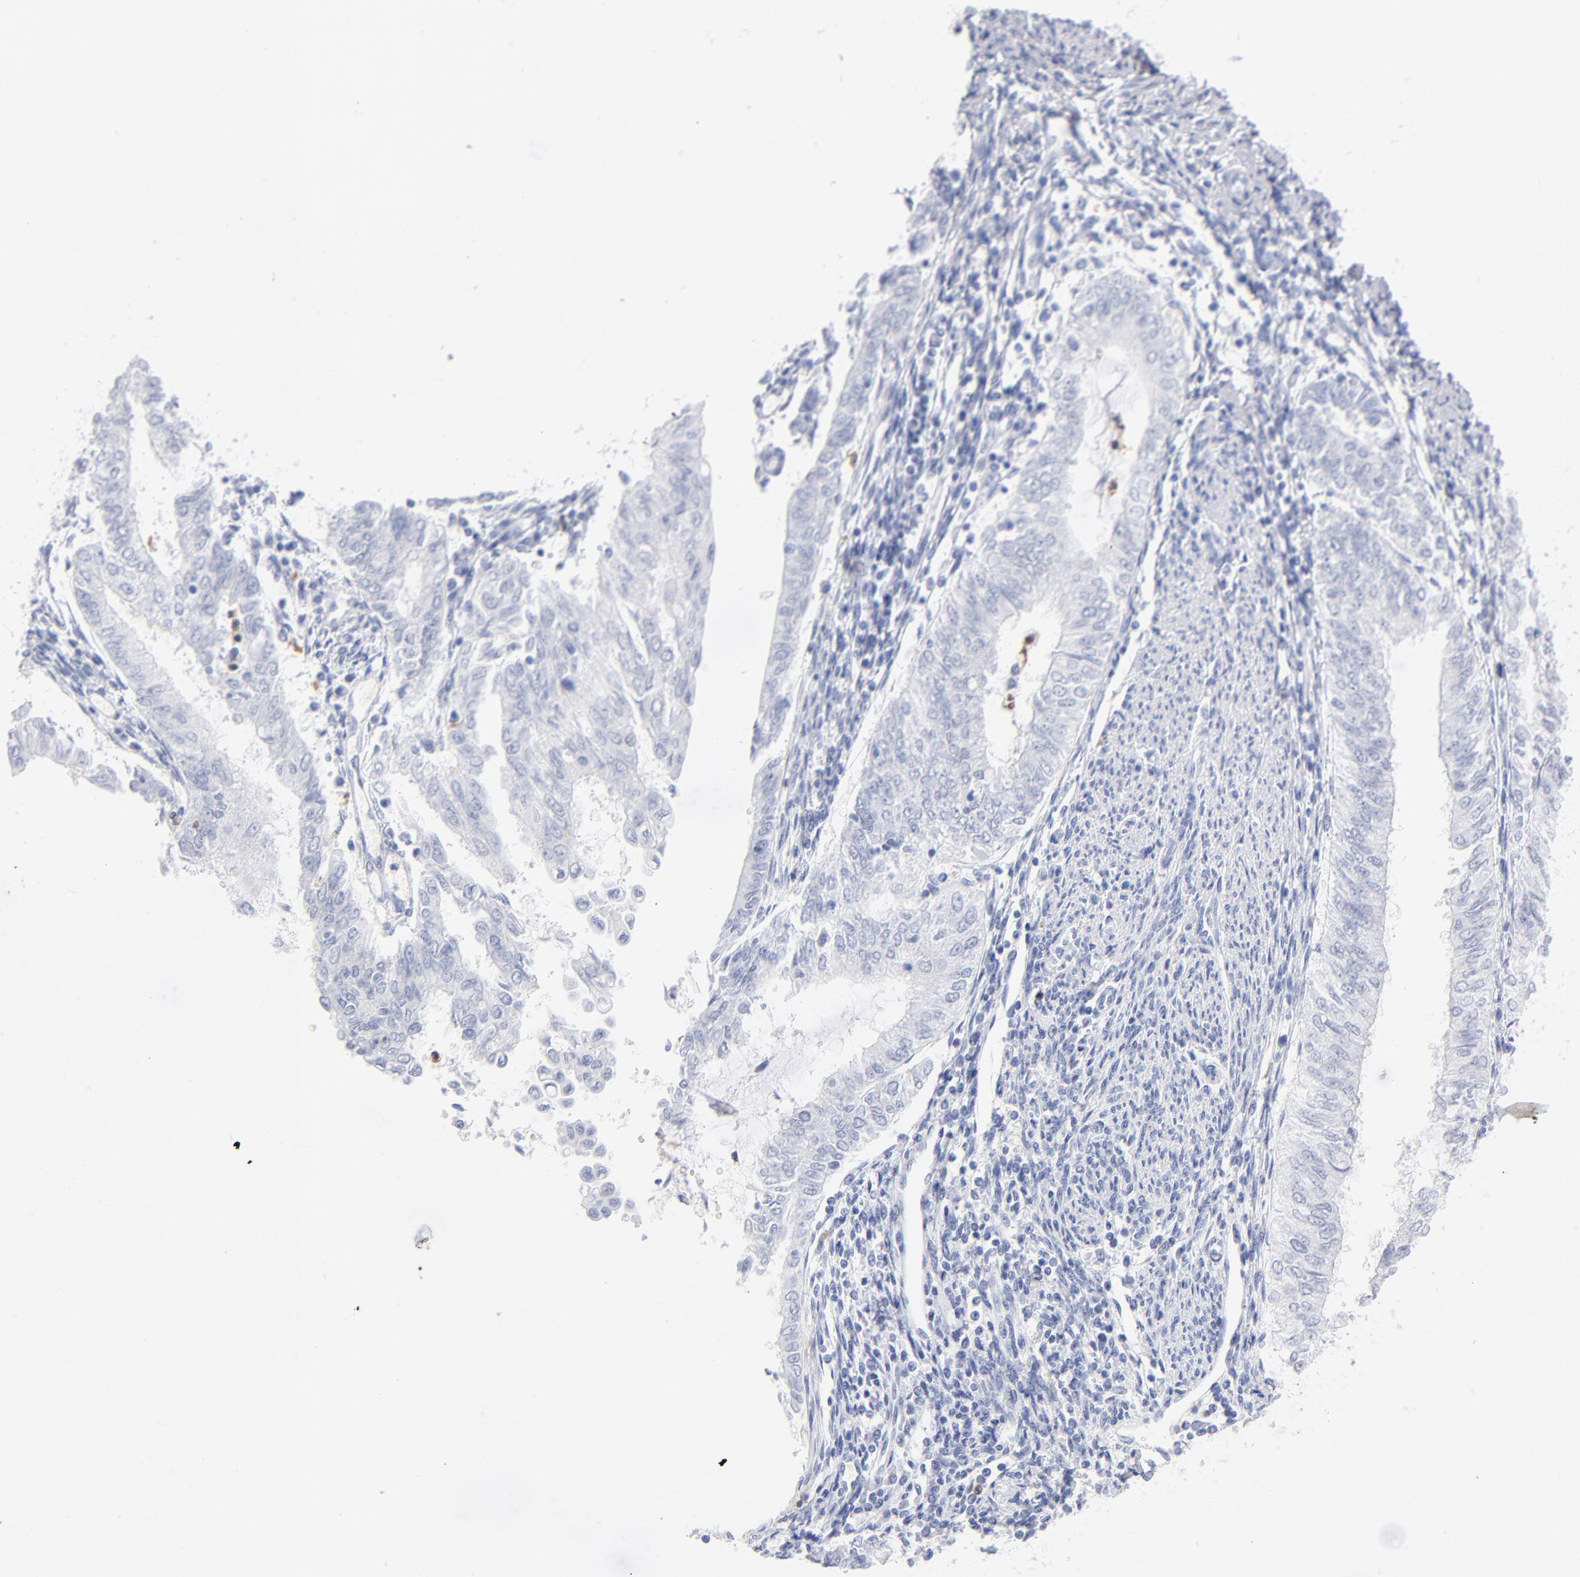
{"staining": {"intensity": "negative", "quantity": "none", "location": "none"}, "tissue": "endometrial cancer", "cell_type": "Tumor cells", "image_type": "cancer", "snomed": [{"axis": "morphology", "description": "Adenocarcinoma, NOS"}, {"axis": "topography", "description": "Endometrium"}], "caption": "A high-resolution photomicrograph shows immunohistochemistry (IHC) staining of endometrial cancer (adenocarcinoma), which displays no significant expression in tumor cells. (Brightfield microscopy of DAB (3,3'-diaminobenzidine) immunohistochemistry (IHC) at high magnification).", "gene": "ARG1", "patient": {"sex": "female", "age": 66}}